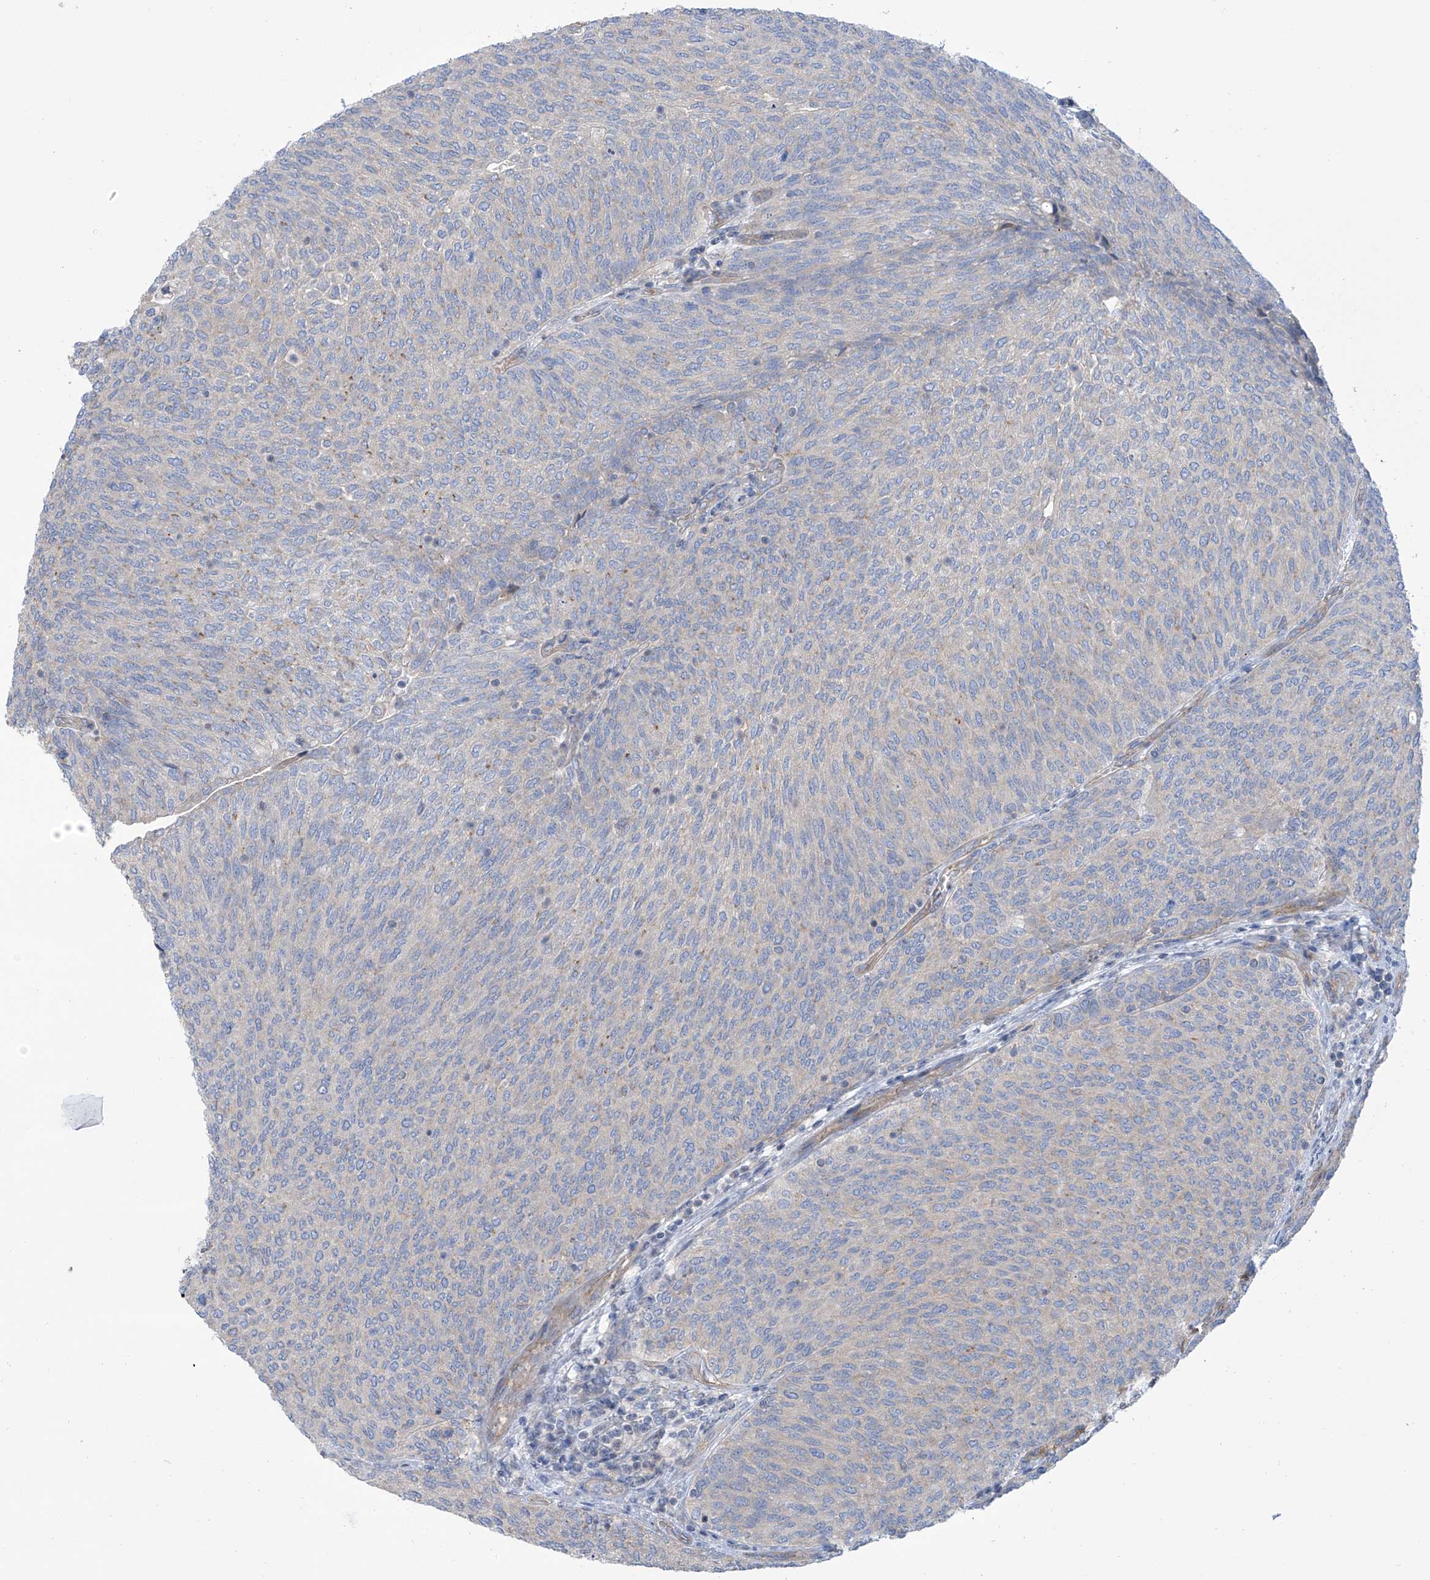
{"staining": {"intensity": "negative", "quantity": "none", "location": "none"}, "tissue": "urothelial cancer", "cell_type": "Tumor cells", "image_type": "cancer", "snomed": [{"axis": "morphology", "description": "Urothelial carcinoma, Low grade"}, {"axis": "topography", "description": "Urinary bladder"}], "caption": "High power microscopy image of an immunohistochemistry micrograph of low-grade urothelial carcinoma, revealing no significant positivity in tumor cells. The staining is performed using DAB brown chromogen with nuclei counter-stained in using hematoxylin.", "gene": "TMEM209", "patient": {"sex": "female", "age": 79}}